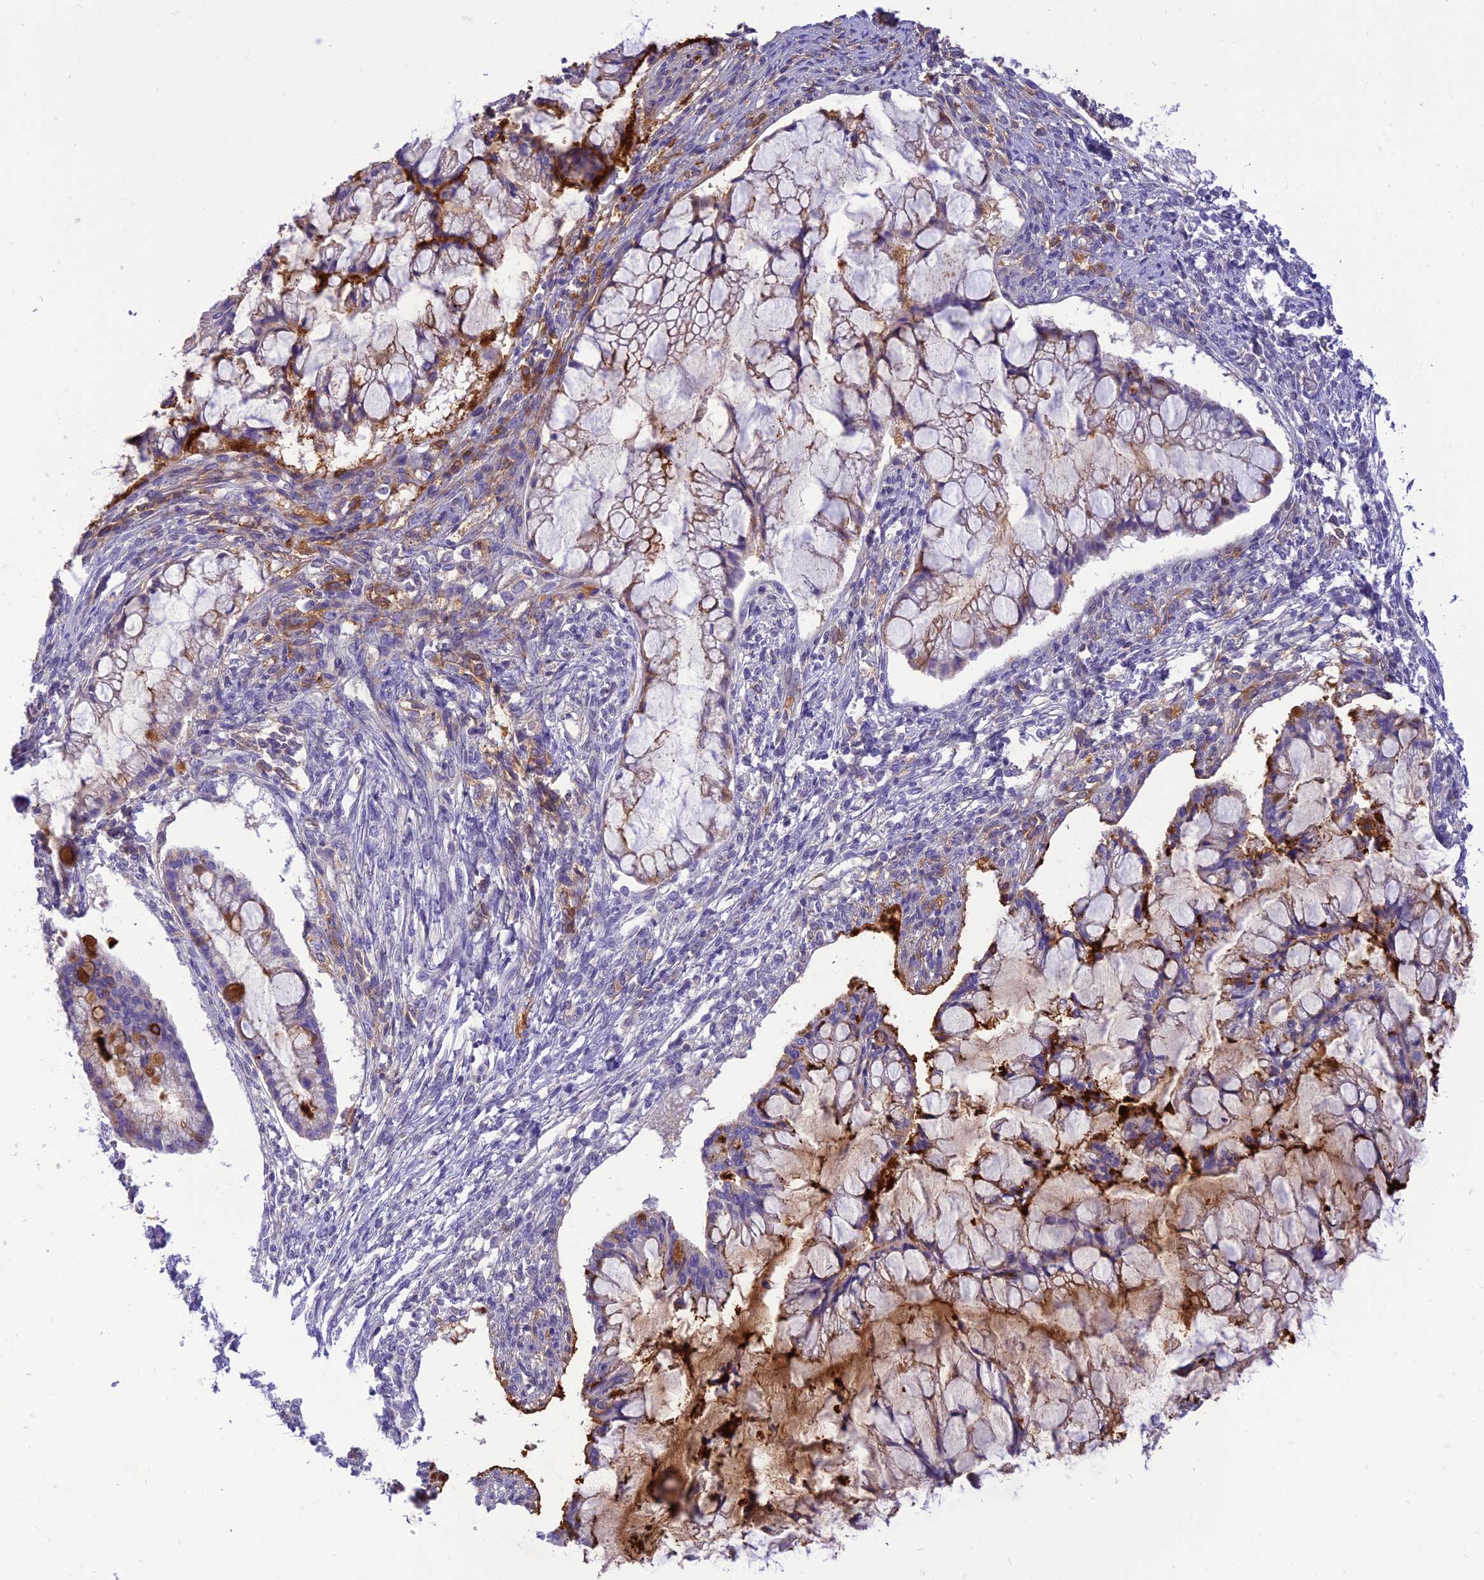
{"staining": {"intensity": "strong", "quantity": "25%-75%", "location": "cytoplasmic/membranous"}, "tissue": "ovarian cancer", "cell_type": "Tumor cells", "image_type": "cancer", "snomed": [{"axis": "morphology", "description": "Cystadenocarcinoma, mucinous, NOS"}, {"axis": "topography", "description": "Ovary"}], "caption": "The histopathology image shows a brown stain indicating the presence of a protein in the cytoplasmic/membranous of tumor cells in ovarian cancer (mucinous cystadenocarcinoma).", "gene": "DHDH", "patient": {"sex": "female", "age": 73}}